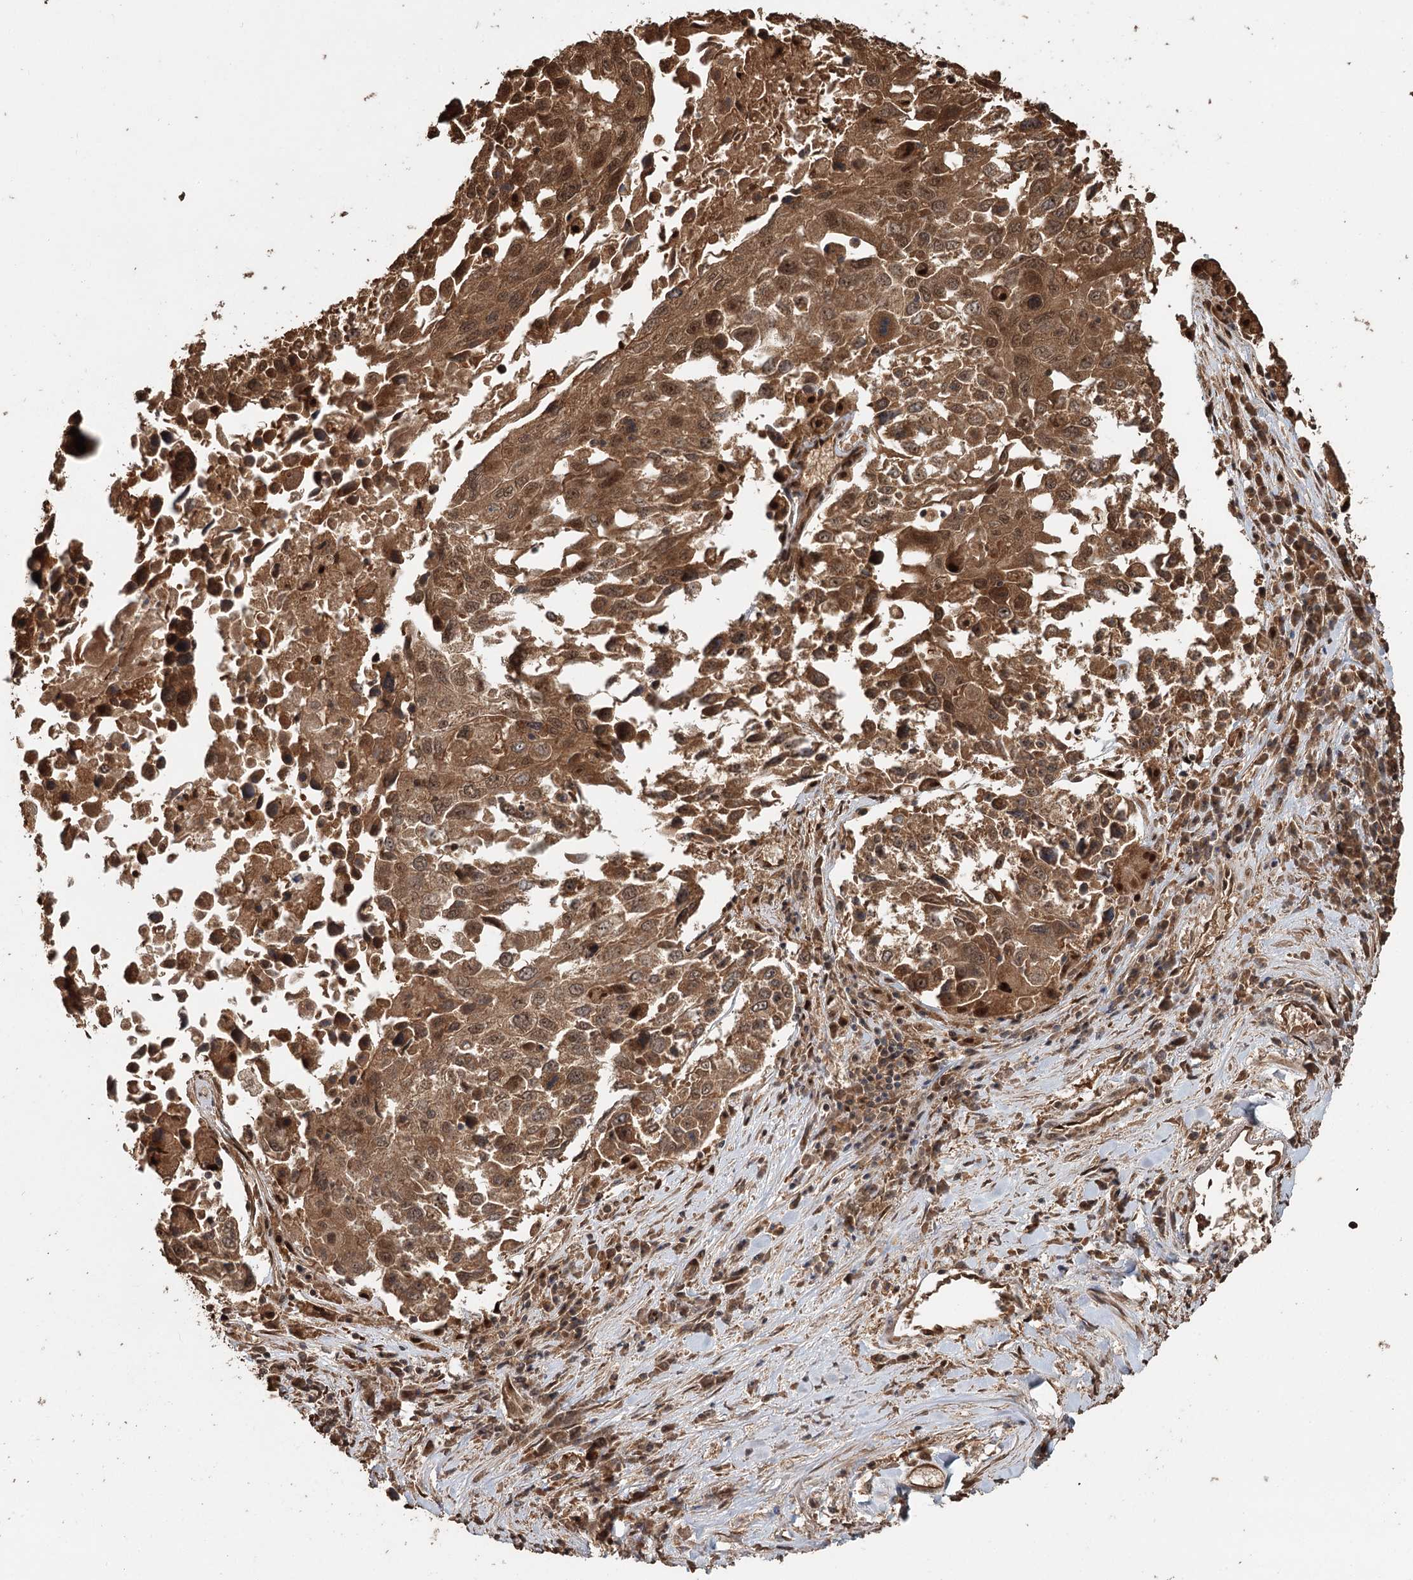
{"staining": {"intensity": "moderate", "quantity": ">75%", "location": "cytoplasmic/membranous,nuclear"}, "tissue": "lung cancer", "cell_type": "Tumor cells", "image_type": "cancer", "snomed": [{"axis": "morphology", "description": "Squamous cell carcinoma, NOS"}, {"axis": "topography", "description": "Lung"}], "caption": "Immunohistochemistry staining of lung cancer, which displays medium levels of moderate cytoplasmic/membranous and nuclear expression in approximately >75% of tumor cells indicating moderate cytoplasmic/membranous and nuclear protein expression. The staining was performed using DAB (brown) for protein detection and nuclei were counterstained in hematoxylin (blue).", "gene": "N6AMT1", "patient": {"sex": "male", "age": 65}}